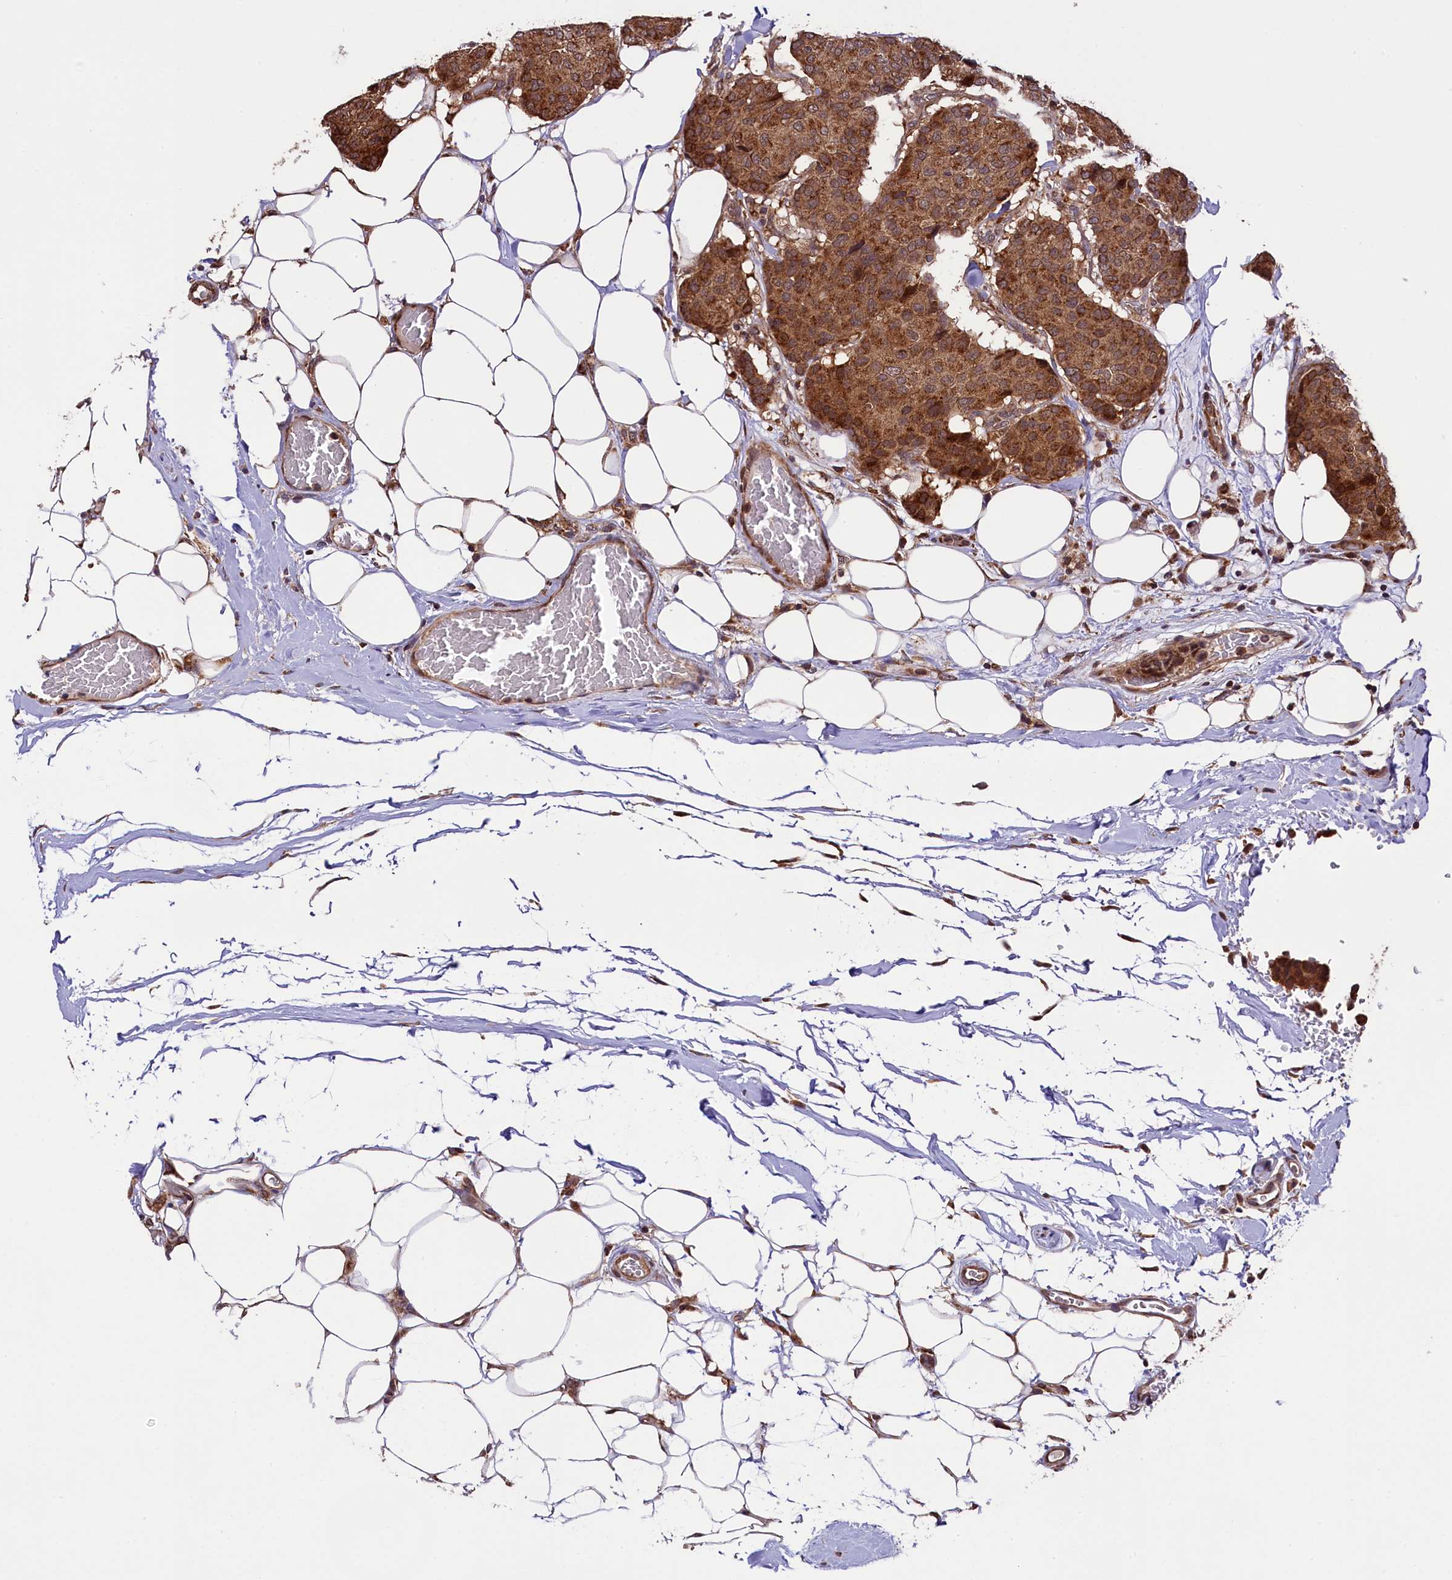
{"staining": {"intensity": "strong", "quantity": ">75%", "location": "cytoplasmic/membranous"}, "tissue": "breast cancer", "cell_type": "Tumor cells", "image_type": "cancer", "snomed": [{"axis": "morphology", "description": "Duct carcinoma"}, {"axis": "topography", "description": "Breast"}], "caption": "Human breast intraductal carcinoma stained for a protein (brown) exhibits strong cytoplasmic/membranous positive staining in about >75% of tumor cells.", "gene": "DOHH", "patient": {"sex": "female", "age": 75}}